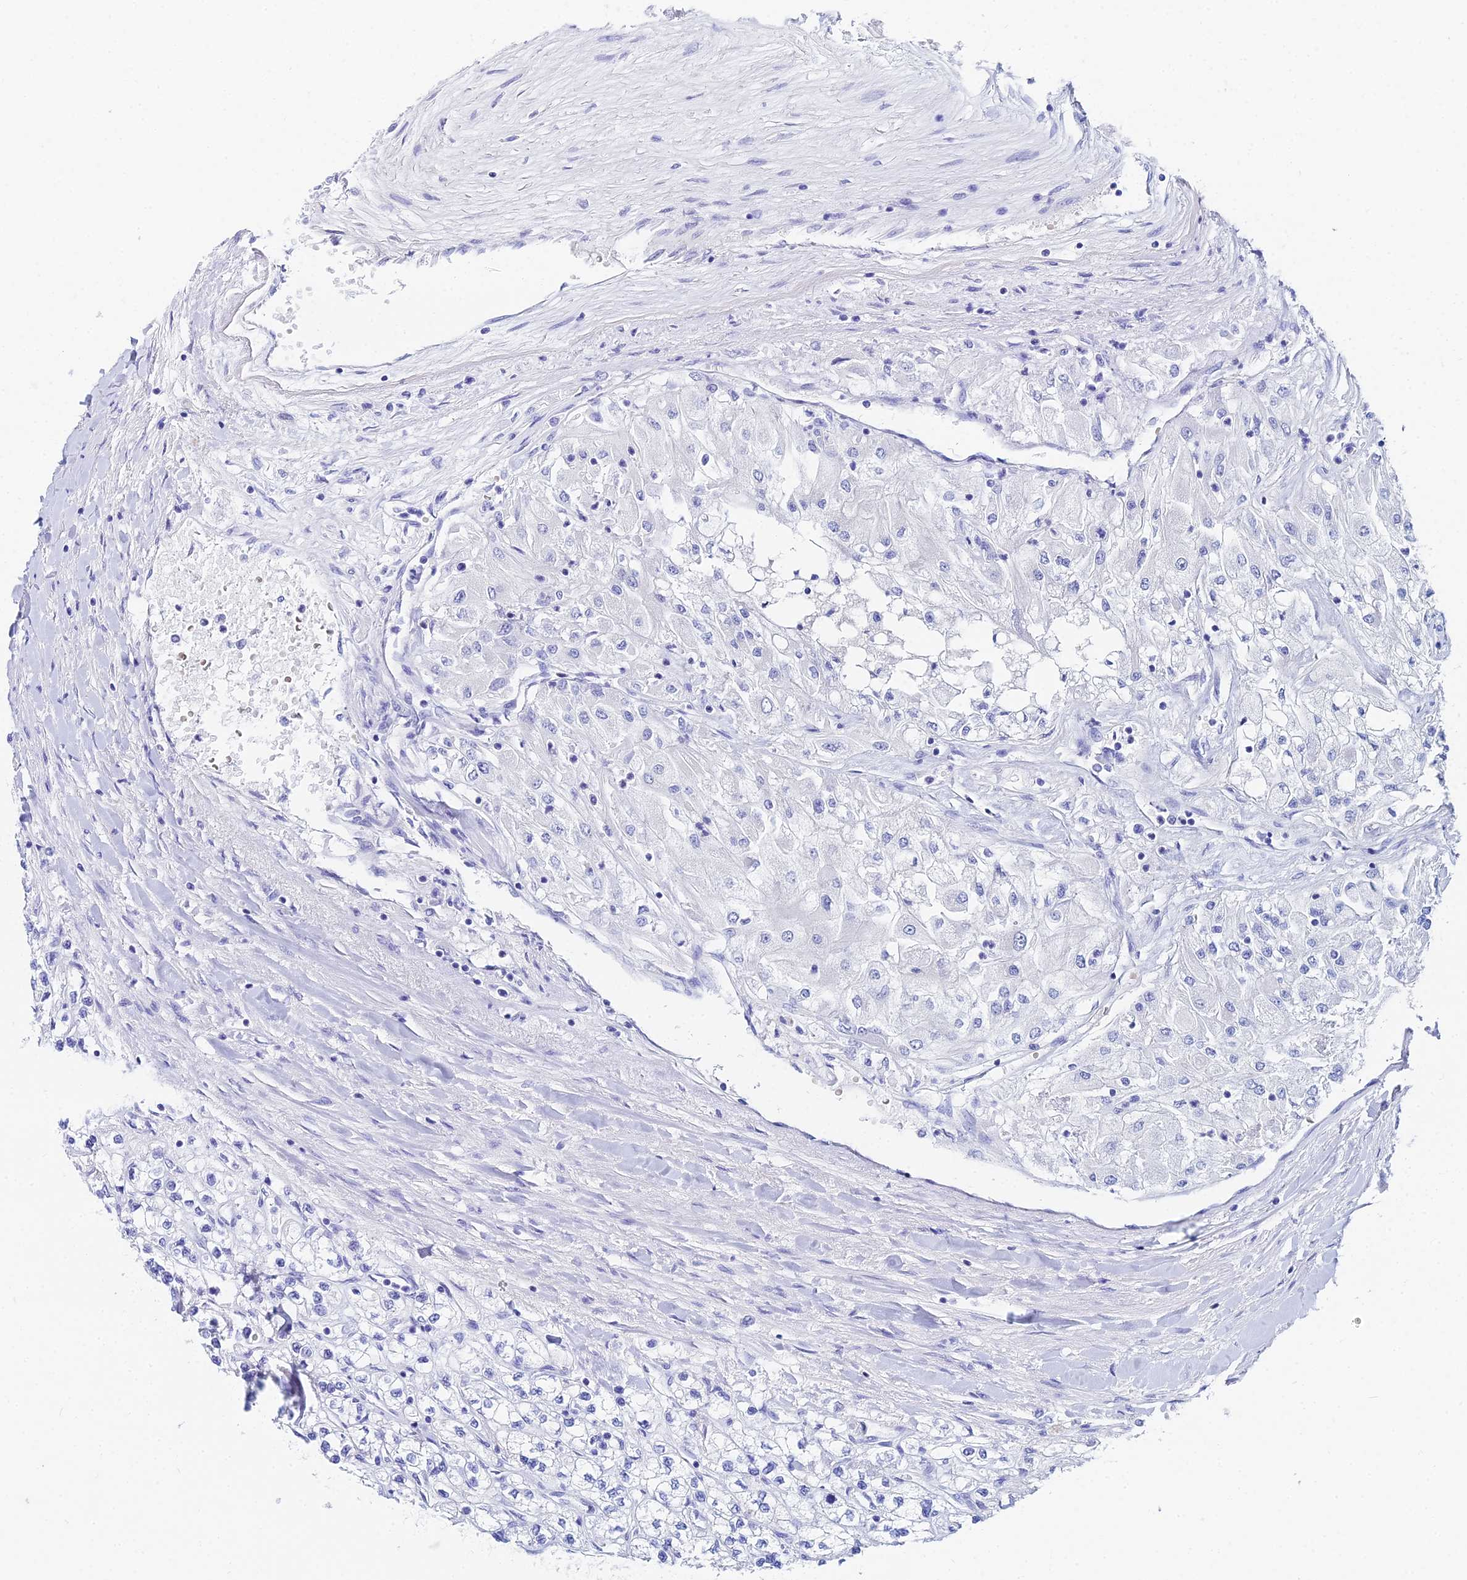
{"staining": {"intensity": "negative", "quantity": "none", "location": "none"}, "tissue": "renal cancer", "cell_type": "Tumor cells", "image_type": "cancer", "snomed": [{"axis": "morphology", "description": "Adenocarcinoma, NOS"}, {"axis": "topography", "description": "Kidney"}], "caption": "An image of human renal cancer is negative for staining in tumor cells.", "gene": "HSPA1L", "patient": {"sex": "male", "age": 80}}